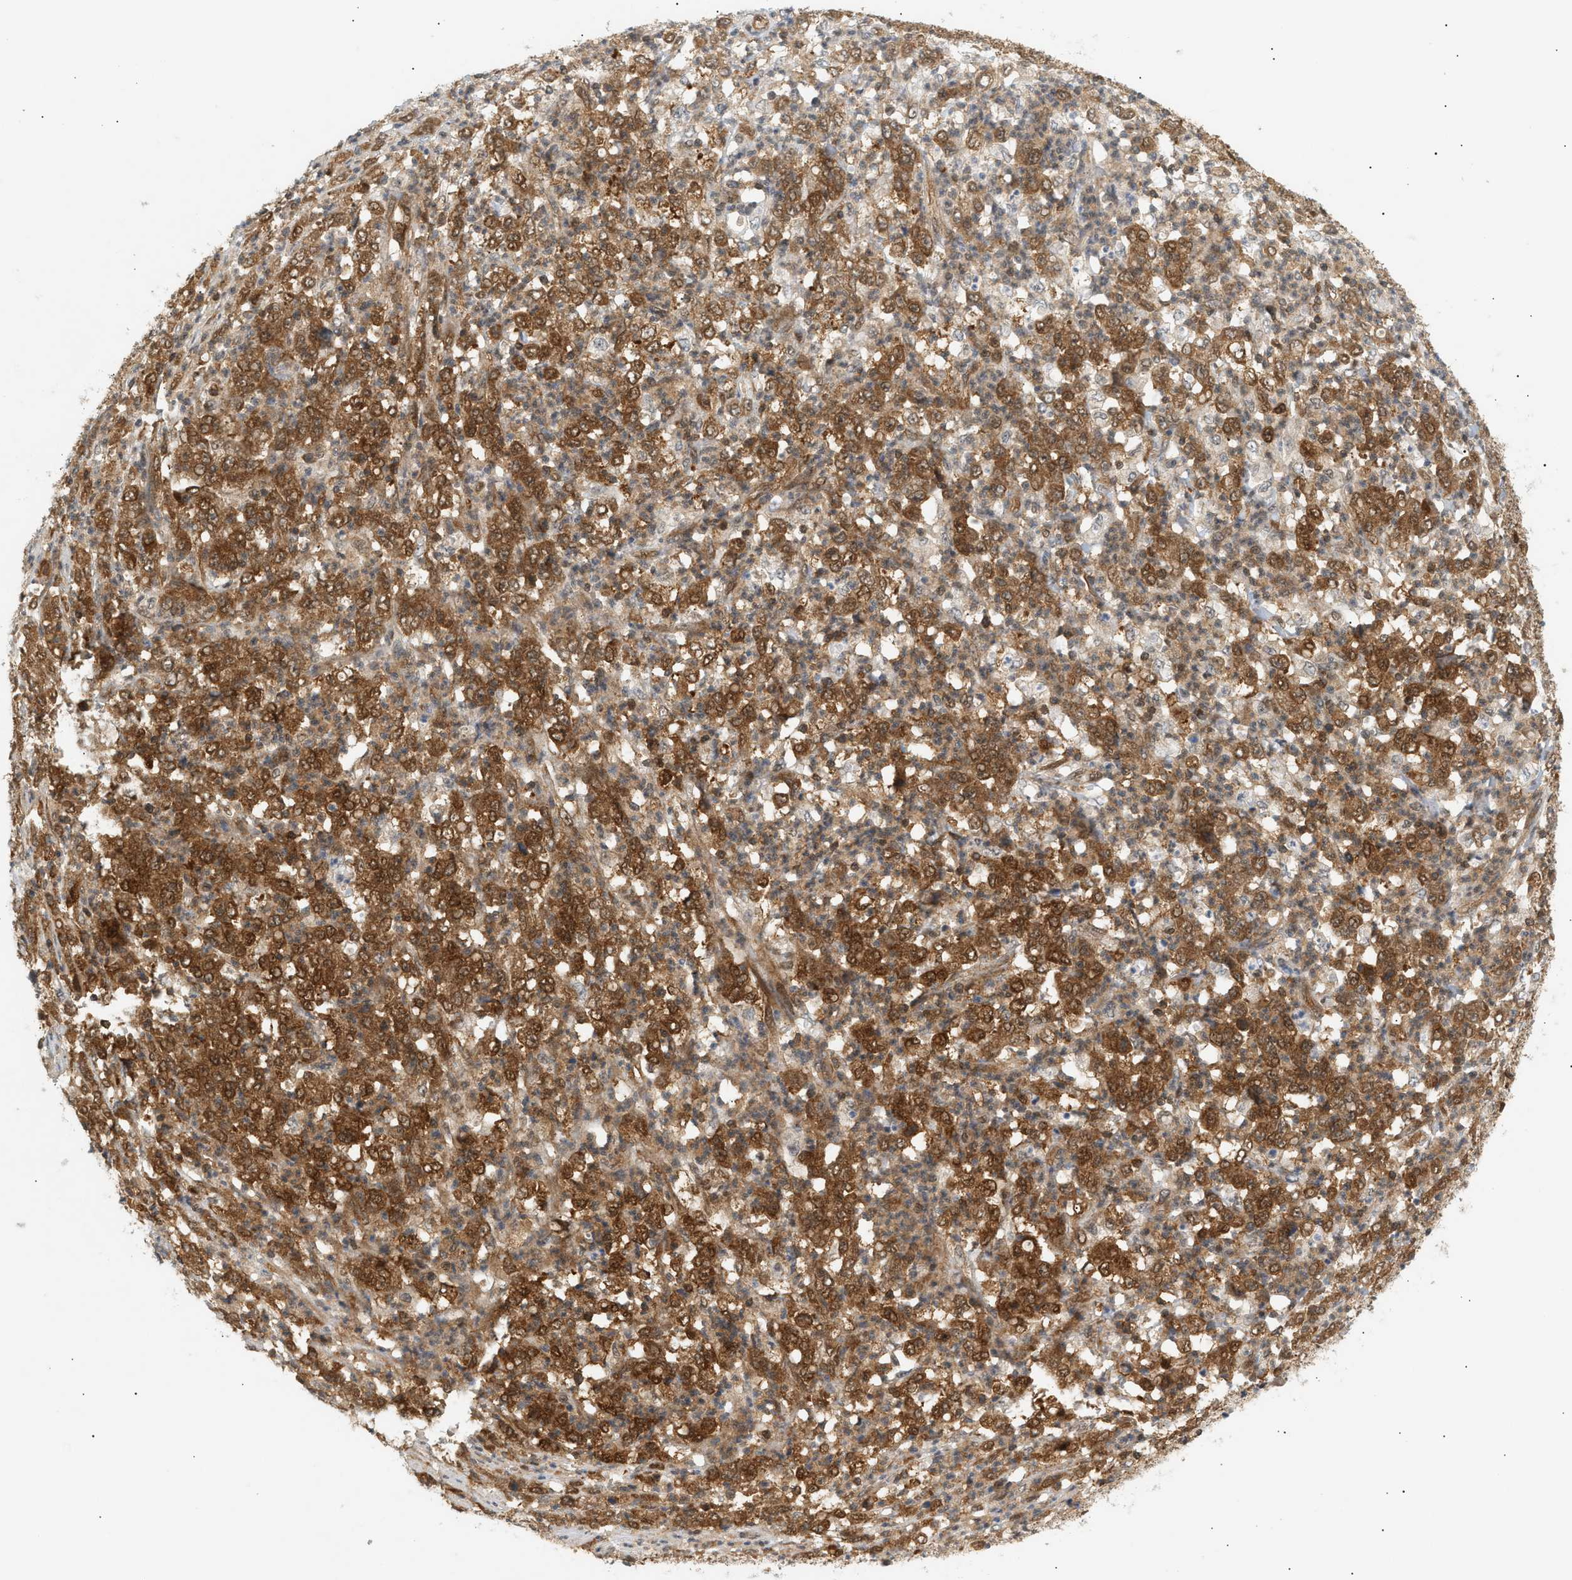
{"staining": {"intensity": "moderate", "quantity": ">75%", "location": "cytoplasmic/membranous,nuclear"}, "tissue": "stomach cancer", "cell_type": "Tumor cells", "image_type": "cancer", "snomed": [{"axis": "morphology", "description": "Adenocarcinoma, NOS"}, {"axis": "topography", "description": "Stomach, lower"}], "caption": "Brown immunohistochemical staining in stomach cancer shows moderate cytoplasmic/membranous and nuclear positivity in approximately >75% of tumor cells. (DAB IHC with brightfield microscopy, high magnification).", "gene": "SHC1", "patient": {"sex": "female", "age": 71}}